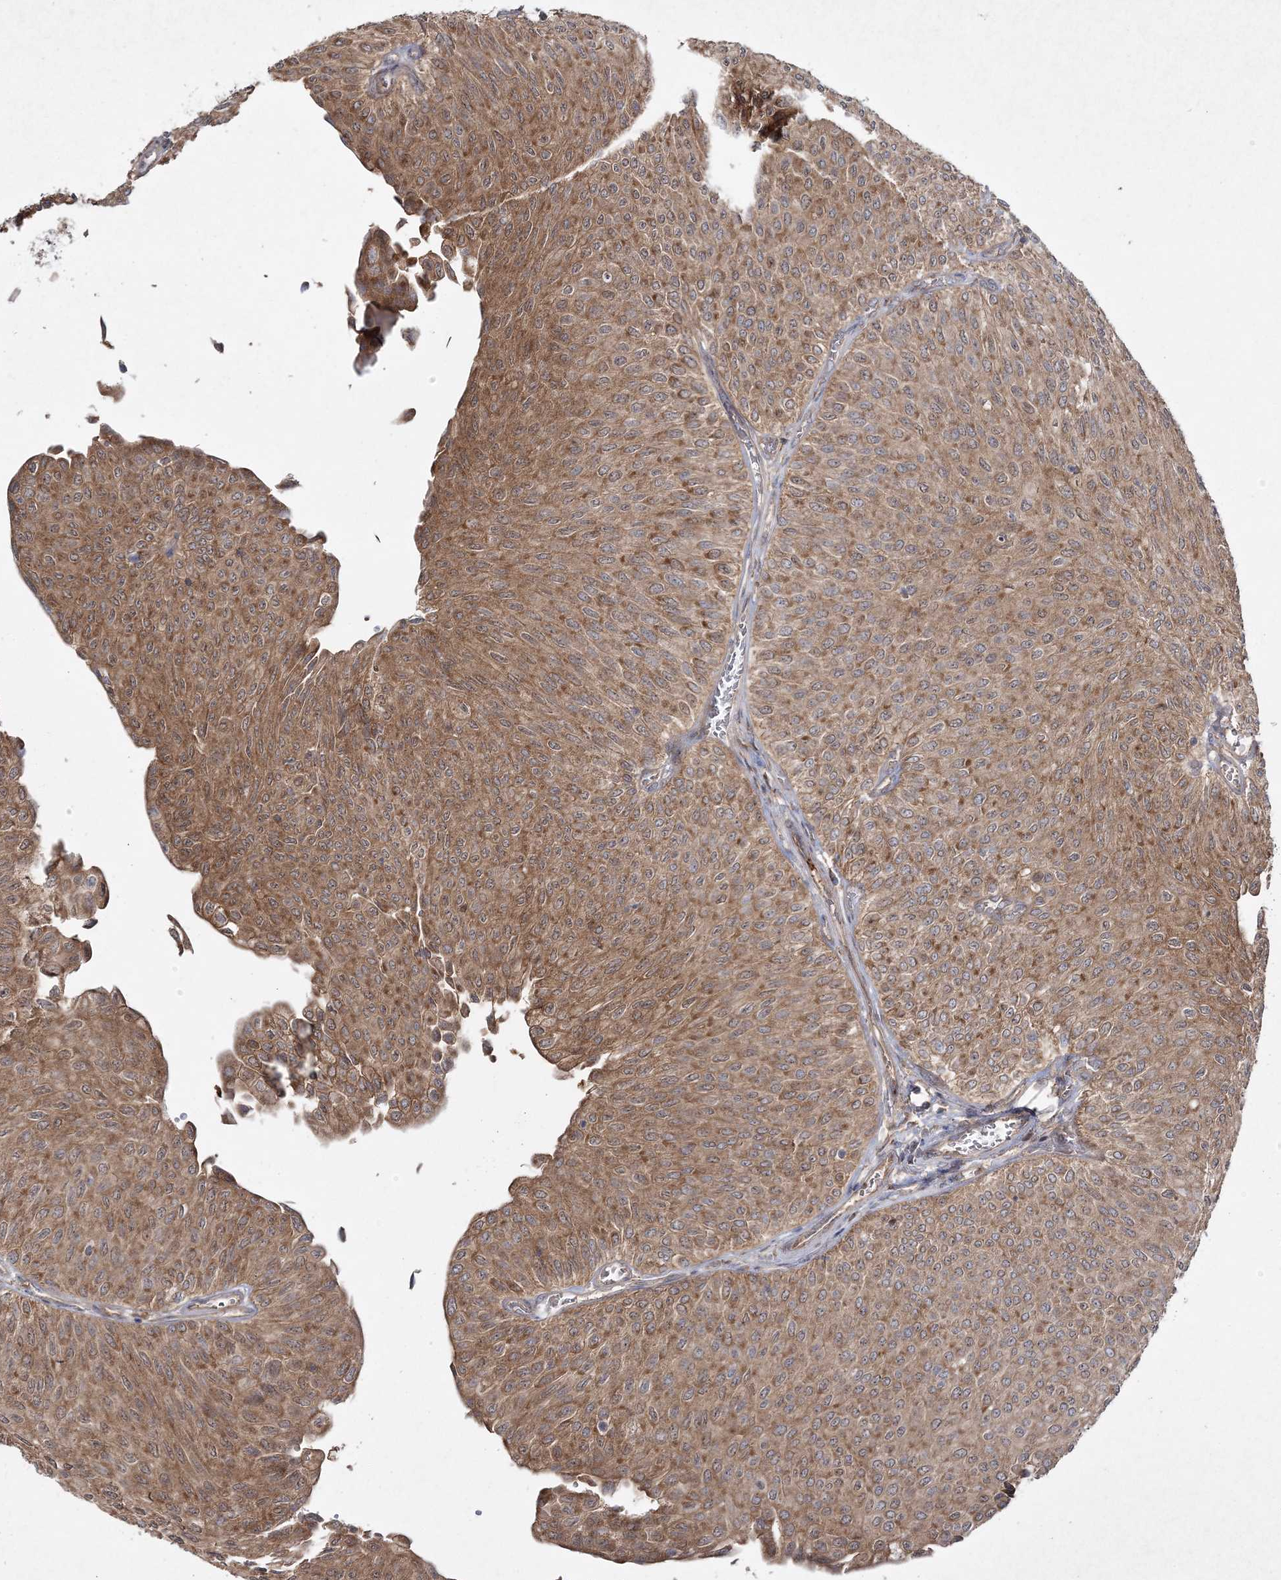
{"staining": {"intensity": "moderate", "quantity": ">75%", "location": "cytoplasmic/membranous"}, "tissue": "urothelial cancer", "cell_type": "Tumor cells", "image_type": "cancer", "snomed": [{"axis": "morphology", "description": "Urothelial carcinoma, Low grade"}, {"axis": "topography", "description": "Urinary bladder"}], "caption": "Urothelial carcinoma (low-grade) tissue demonstrates moderate cytoplasmic/membranous staining in approximately >75% of tumor cells, visualized by immunohistochemistry.", "gene": "MOCS2", "patient": {"sex": "male", "age": 78}}